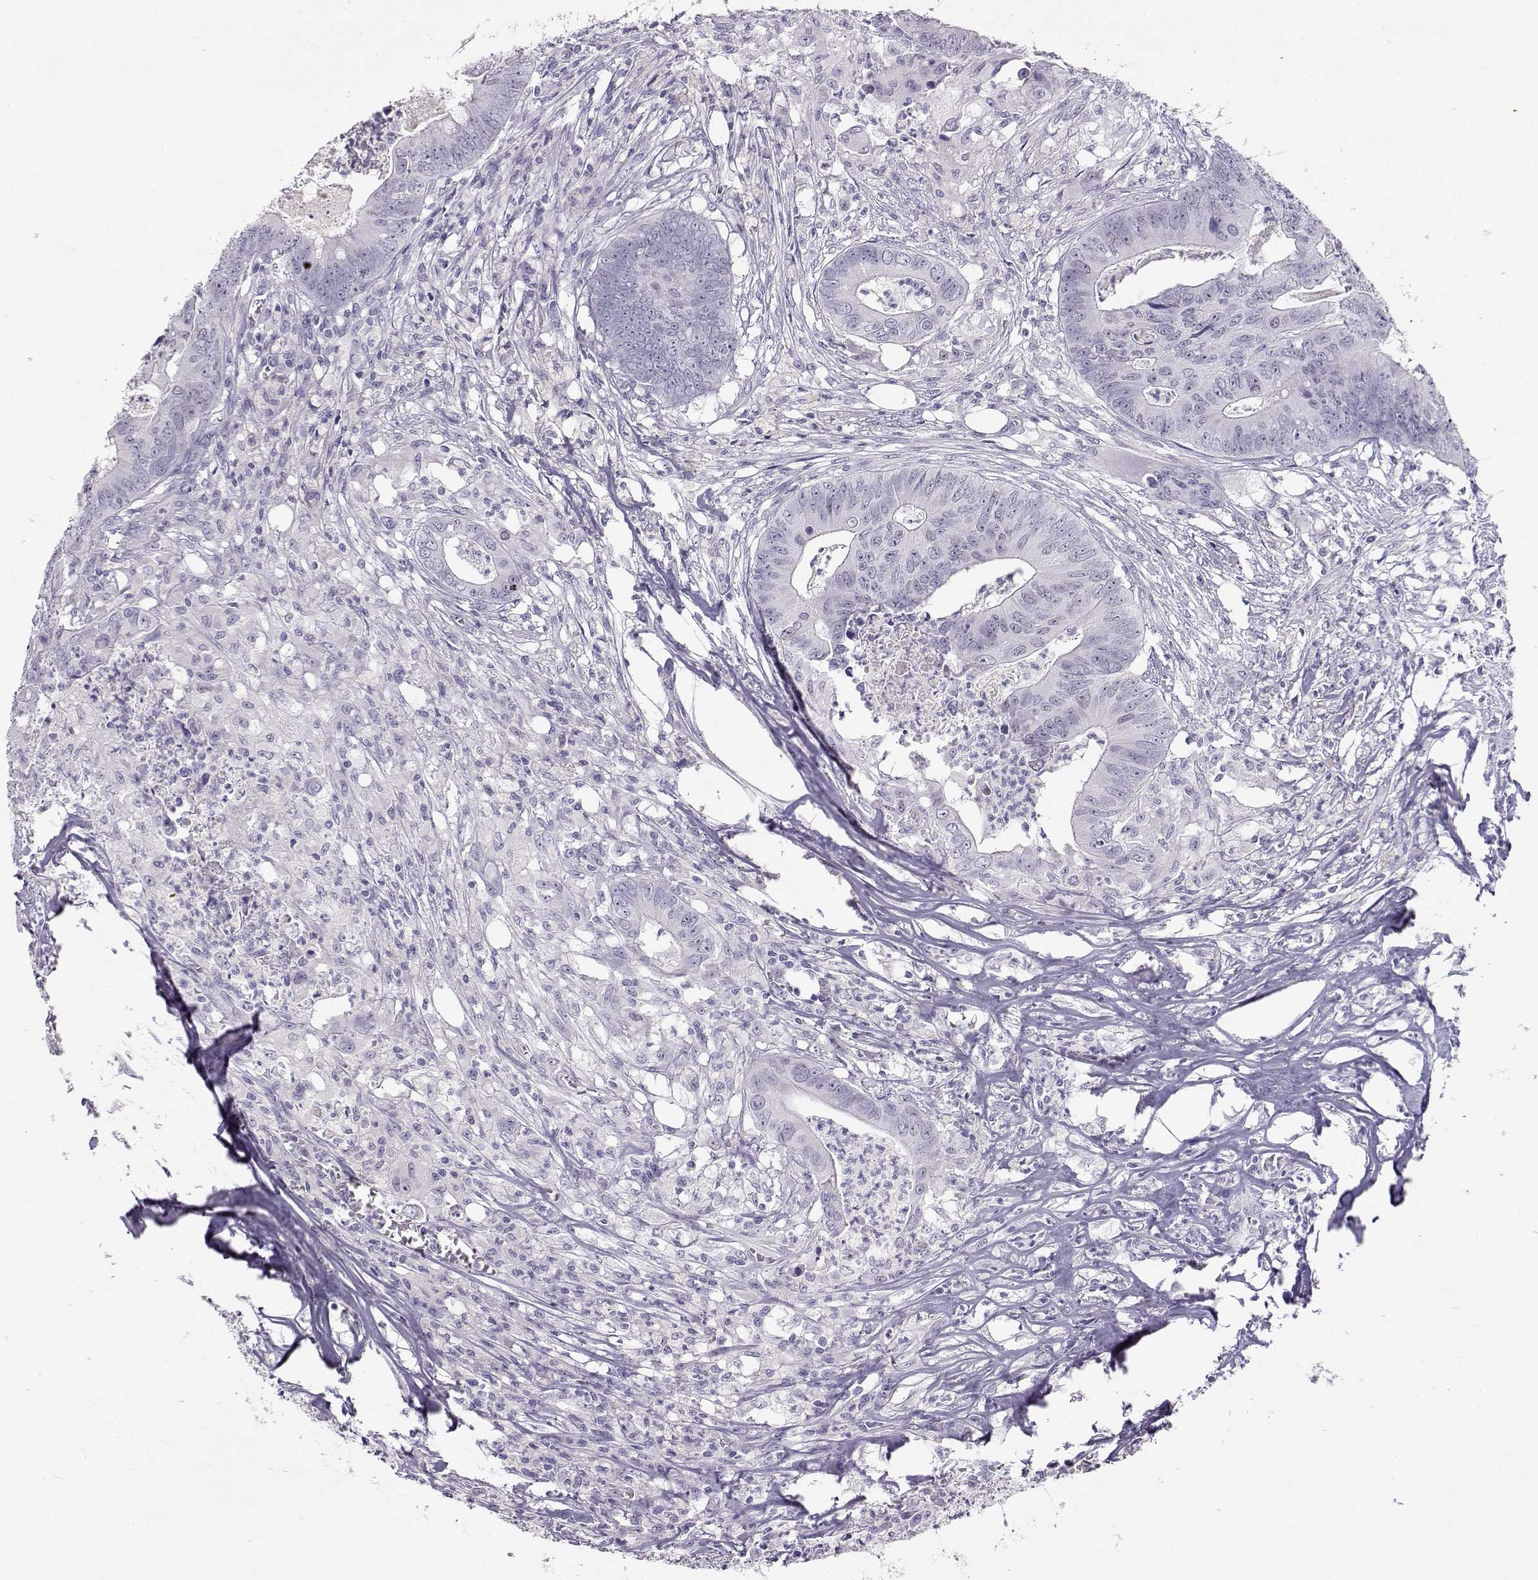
{"staining": {"intensity": "negative", "quantity": "none", "location": "none"}, "tissue": "colorectal cancer", "cell_type": "Tumor cells", "image_type": "cancer", "snomed": [{"axis": "morphology", "description": "Adenocarcinoma, NOS"}, {"axis": "topography", "description": "Colon"}], "caption": "The immunohistochemistry photomicrograph has no significant positivity in tumor cells of colorectal cancer (adenocarcinoma) tissue.", "gene": "OPN5", "patient": {"sex": "male", "age": 84}}